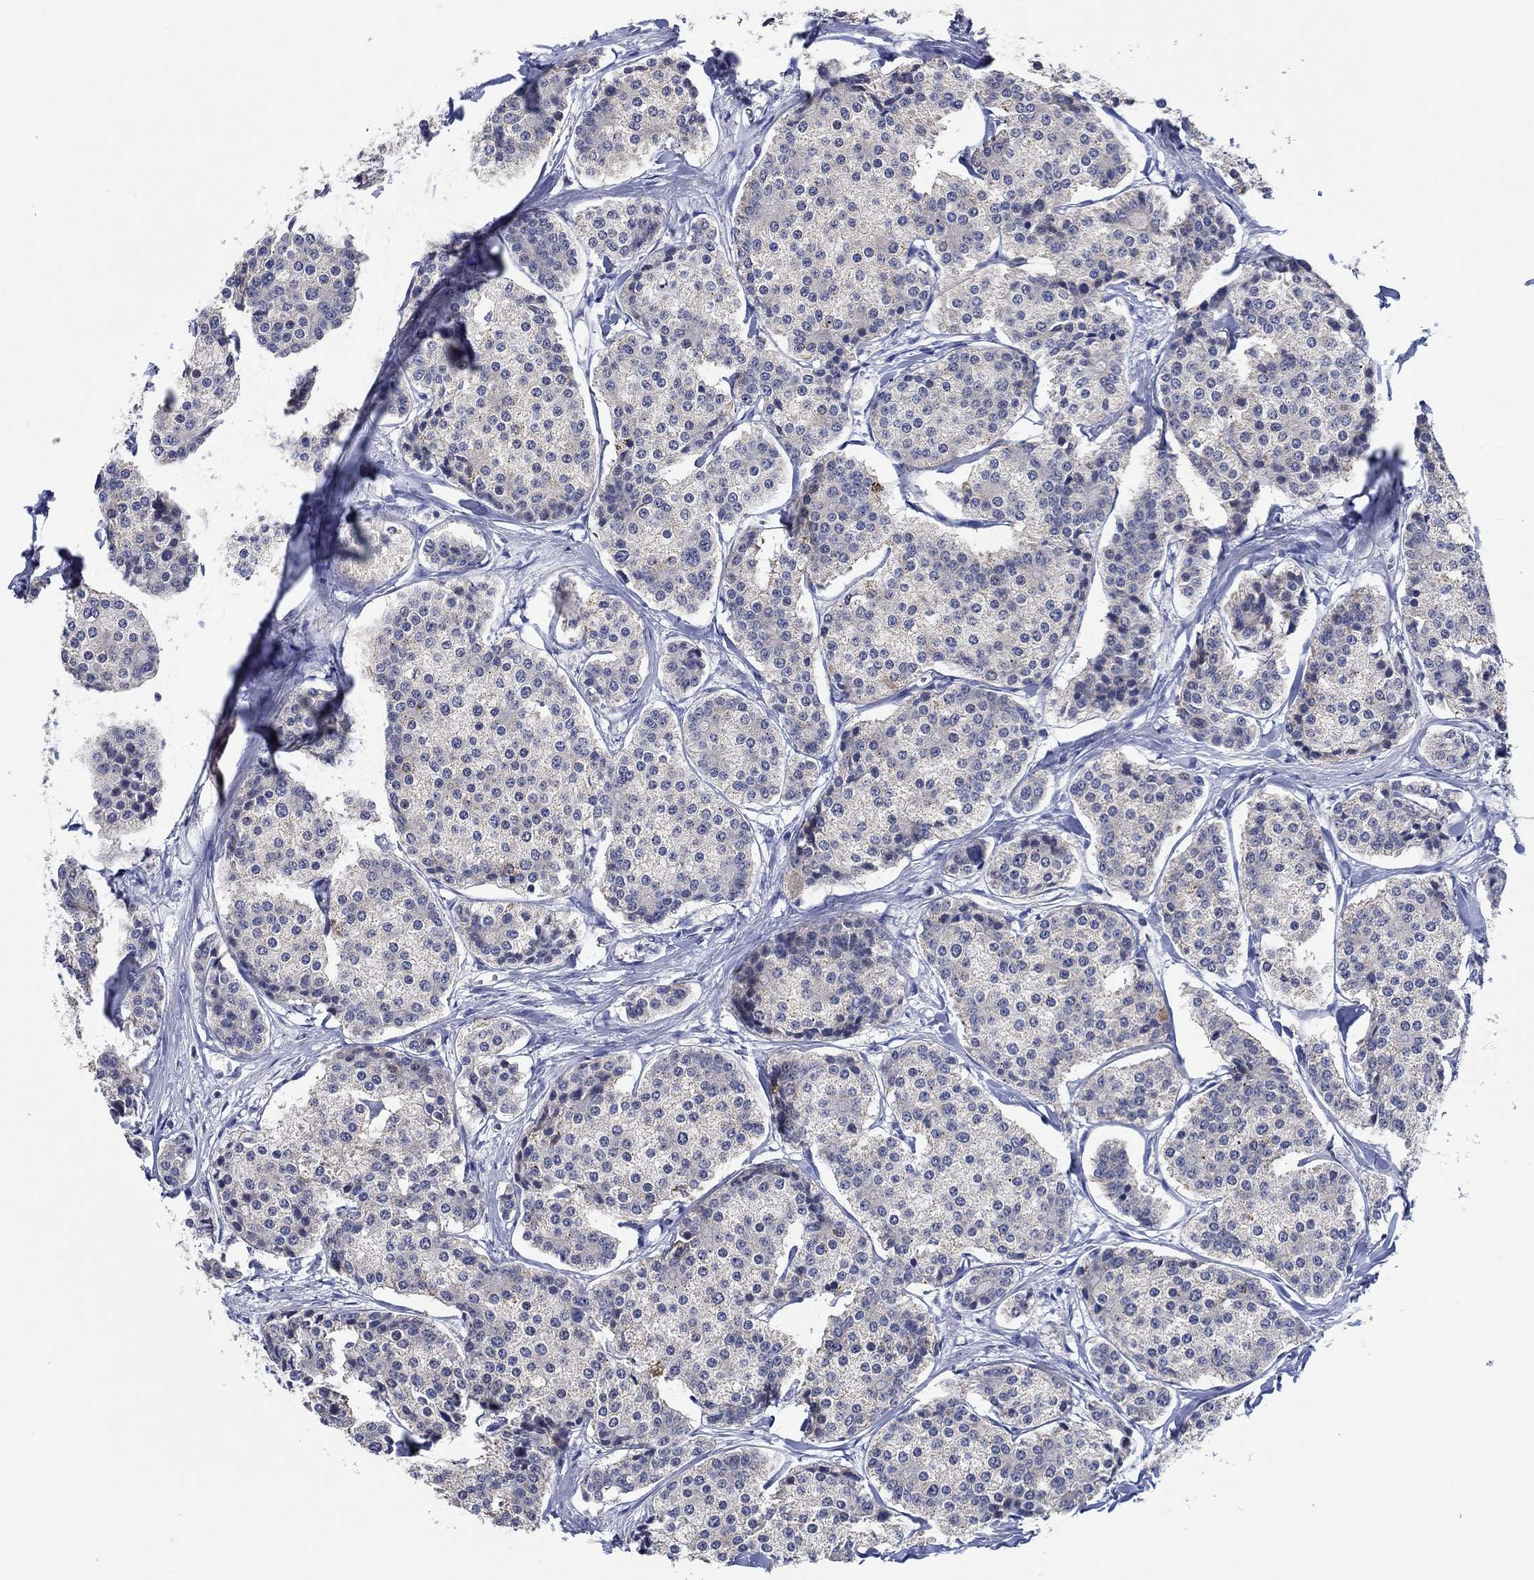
{"staining": {"intensity": "negative", "quantity": "none", "location": "none"}, "tissue": "carcinoid", "cell_type": "Tumor cells", "image_type": "cancer", "snomed": [{"axis": "morphology", "description": "Carcinoid, malignant, NOS"}, {"axis": "topography", "description": "Small intestine"}], "caption": "Immunohistochemical staining of carcinoid shows no significant staining in tumor cells. (DAB immunohistochemistry (IHC), high magnification).", "gene": "PRRT3", "patient": {"sex": "female", "age": 65}}